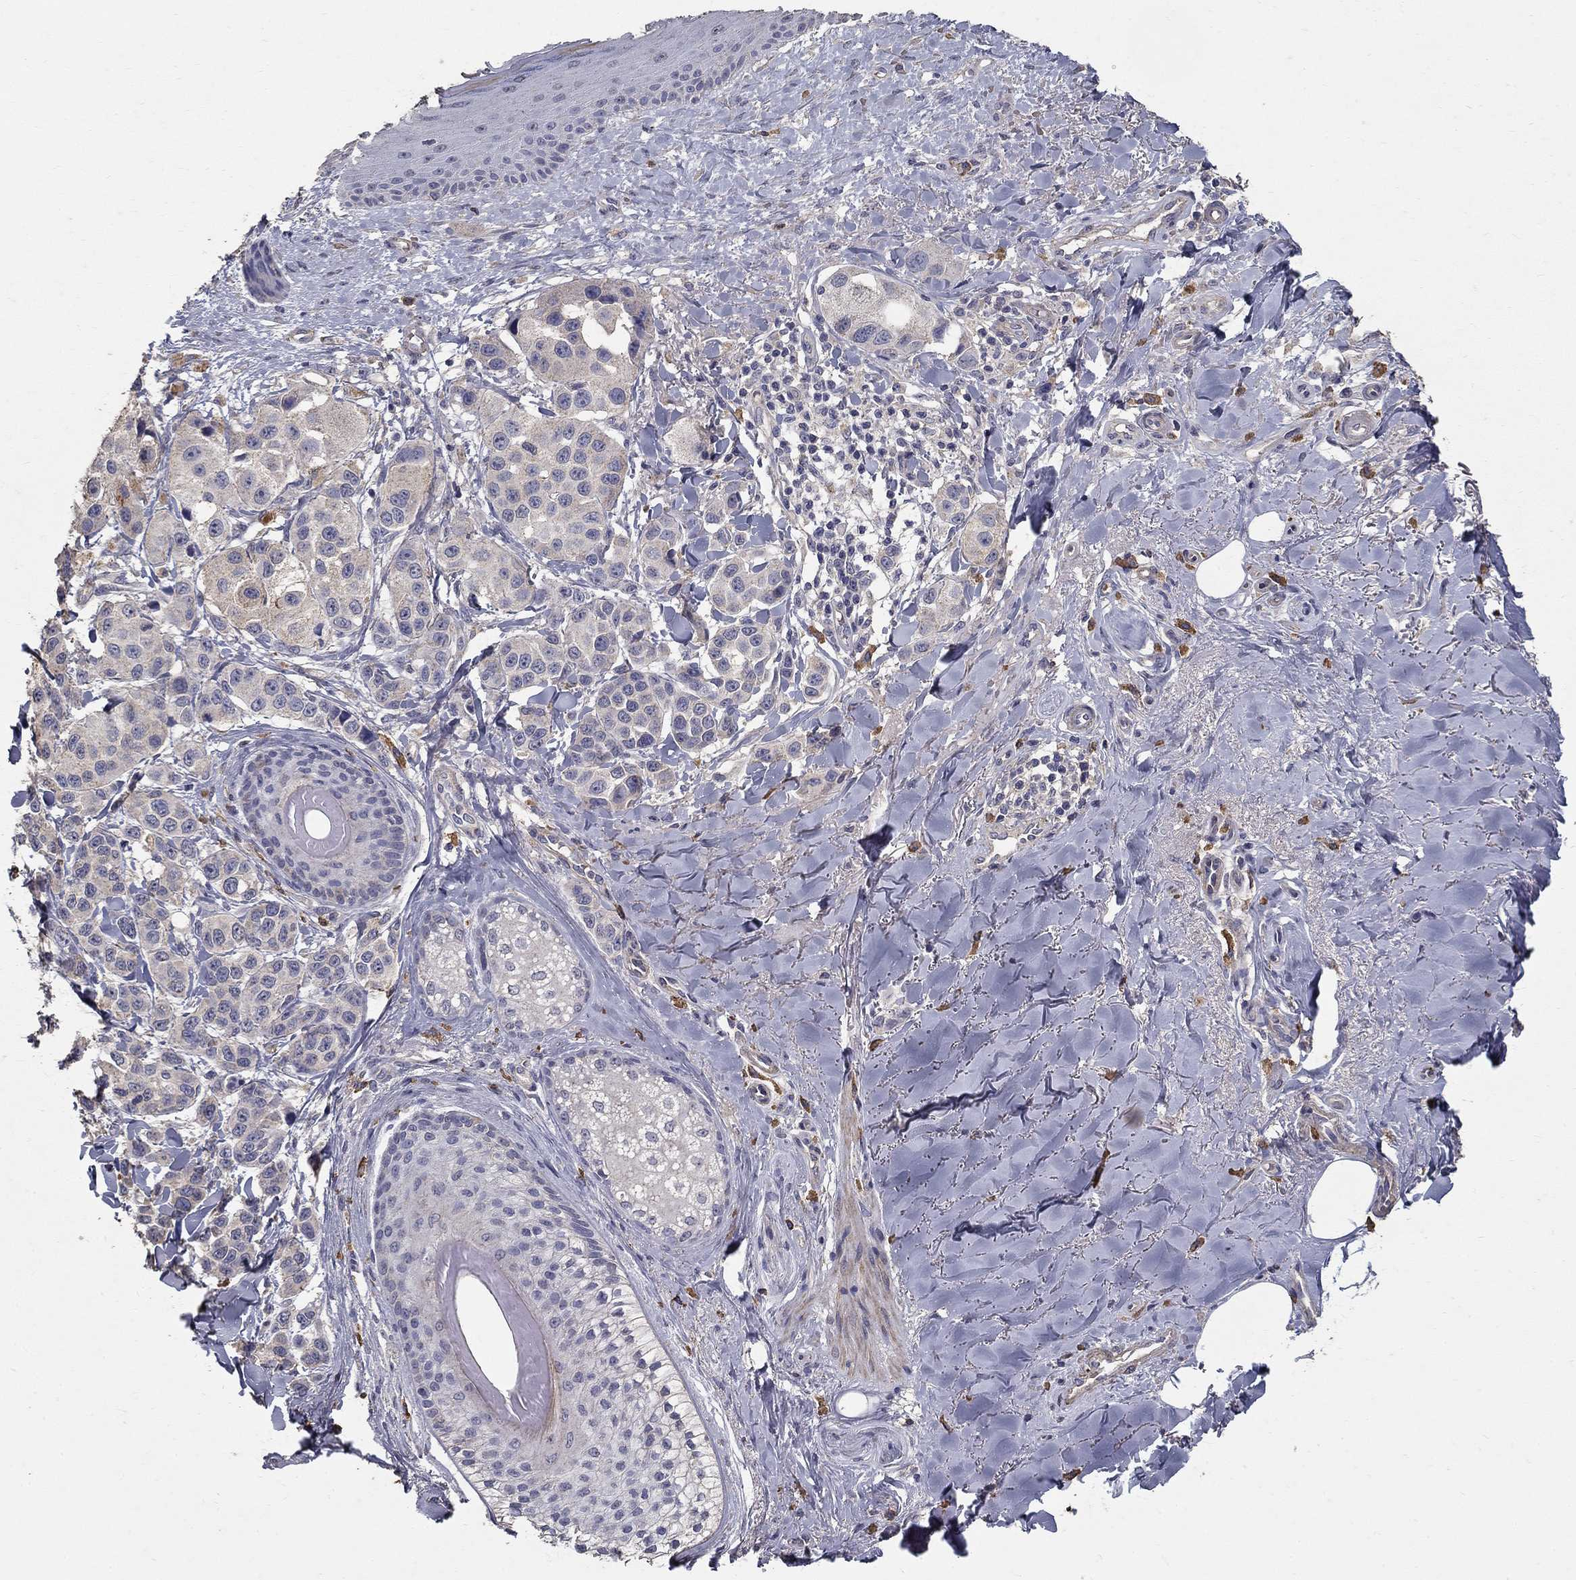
{"staining": {"intensity": "weak", "quantity": "<25%", "location": "cytoplasmic/membranous"}, "tissue": "melanoma", "cell_type": "Tumor cells", "image_type": "cancer", "snomed": [{"axis": "morphology", "description": "Malignant melanoma, NOS"}, {"axis": "topography", "description": "Skin"}], "caption": "The image shows no staining of tumor cells in melanoma.", "gene": "MPP2", "patient": {"sex": "male", "age": 57}}